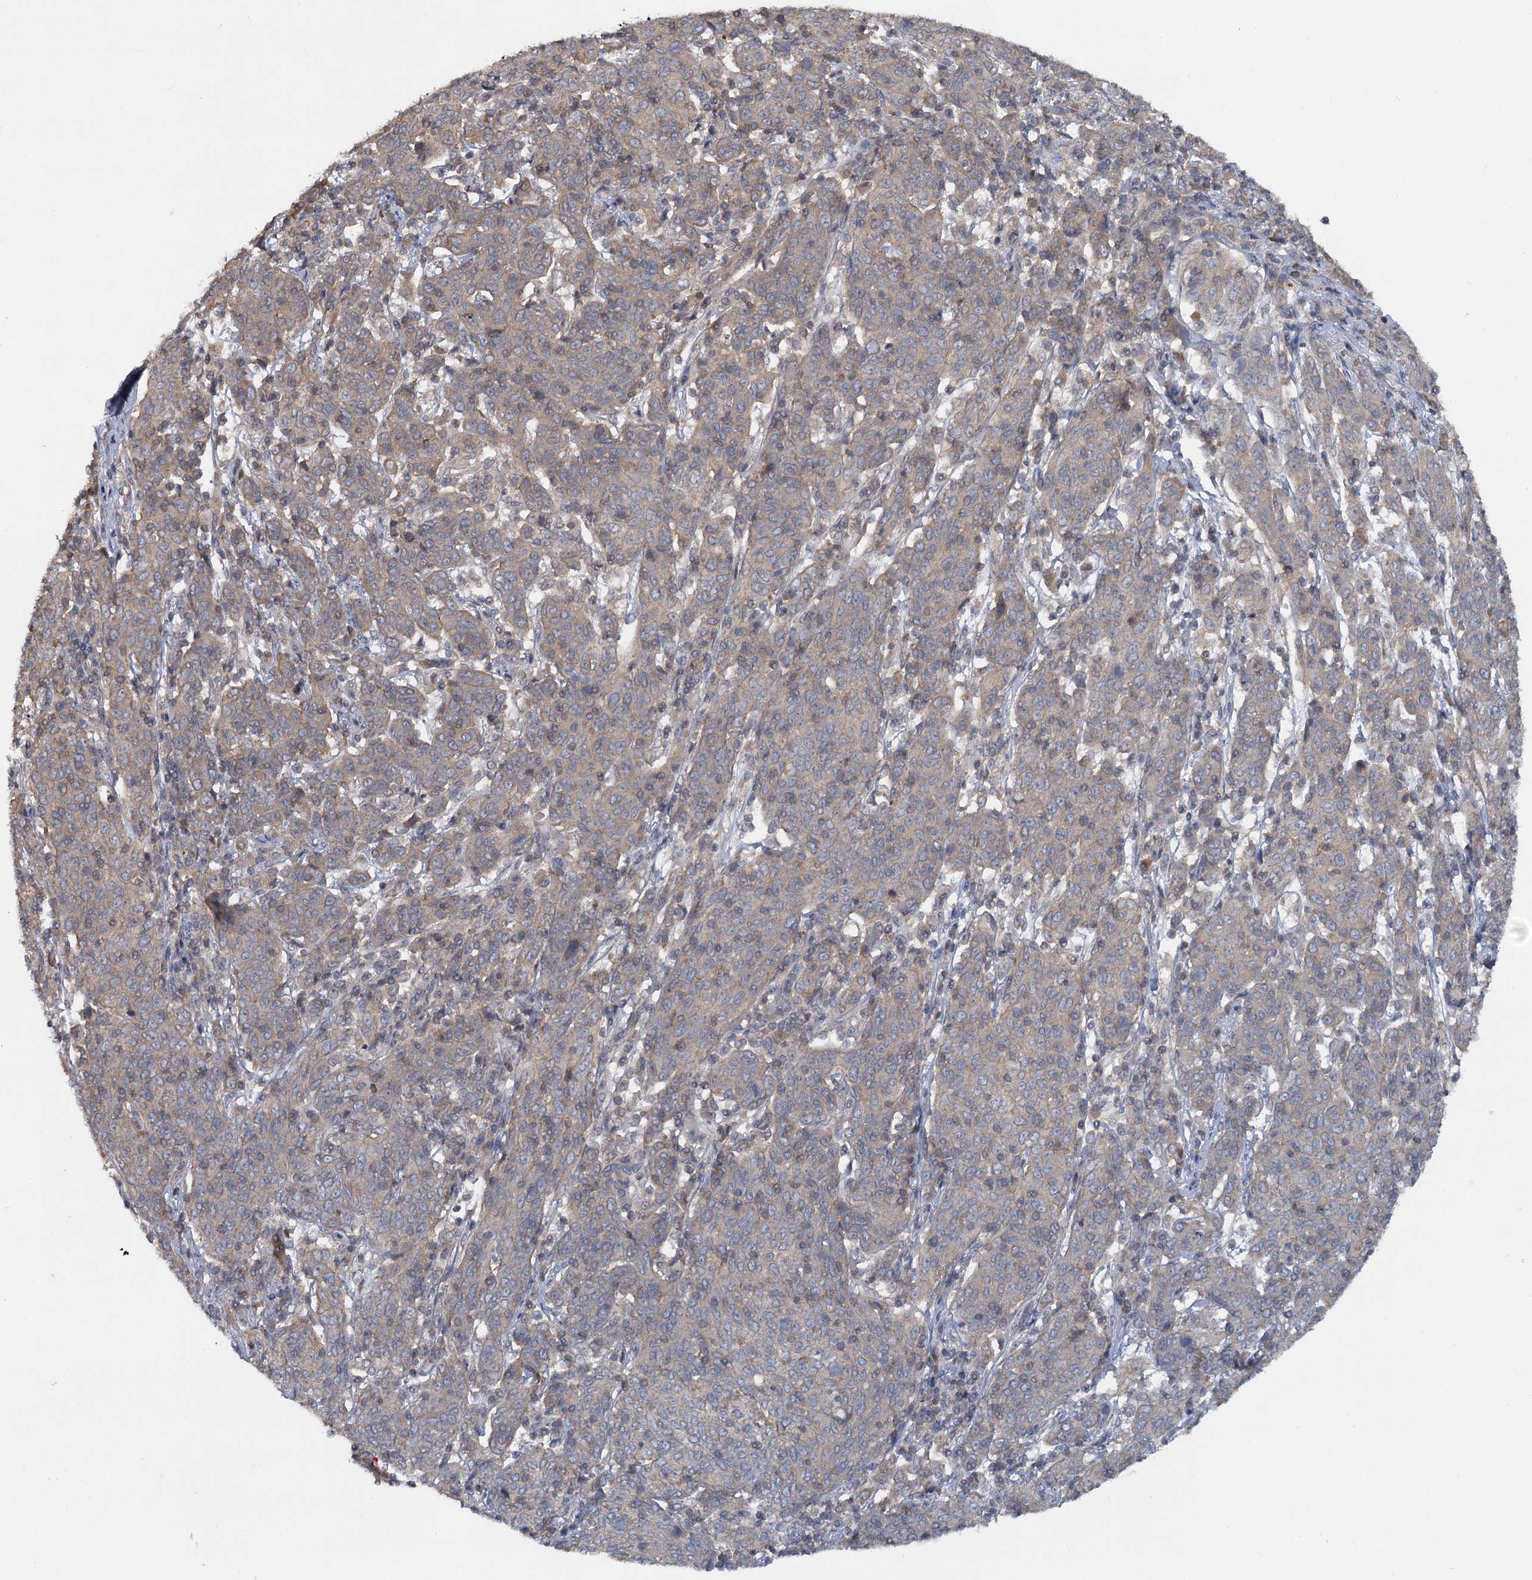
{"staining": {"intensity": "weak", "quantity": "25%-75%", "location": "cytoplasmic/membranous"}, "tissue": "cervical cancer", "cell_type": "Tumor cells", "image_type": "cancer", "snomed": [{"axis": "morphology", "description": "Squamous cell carcinoma, NOS"}, {"axis": "topography", "description": "Cervix"}], "caption": "DAB immunohistochemical staining of human cervical cancer reveals weak cytoplasmic/membranous protein staining in approximately 25%-75% of tumor cells.", "gene": "ZNF324", "patient": {"sex": "female", "age": 67}}